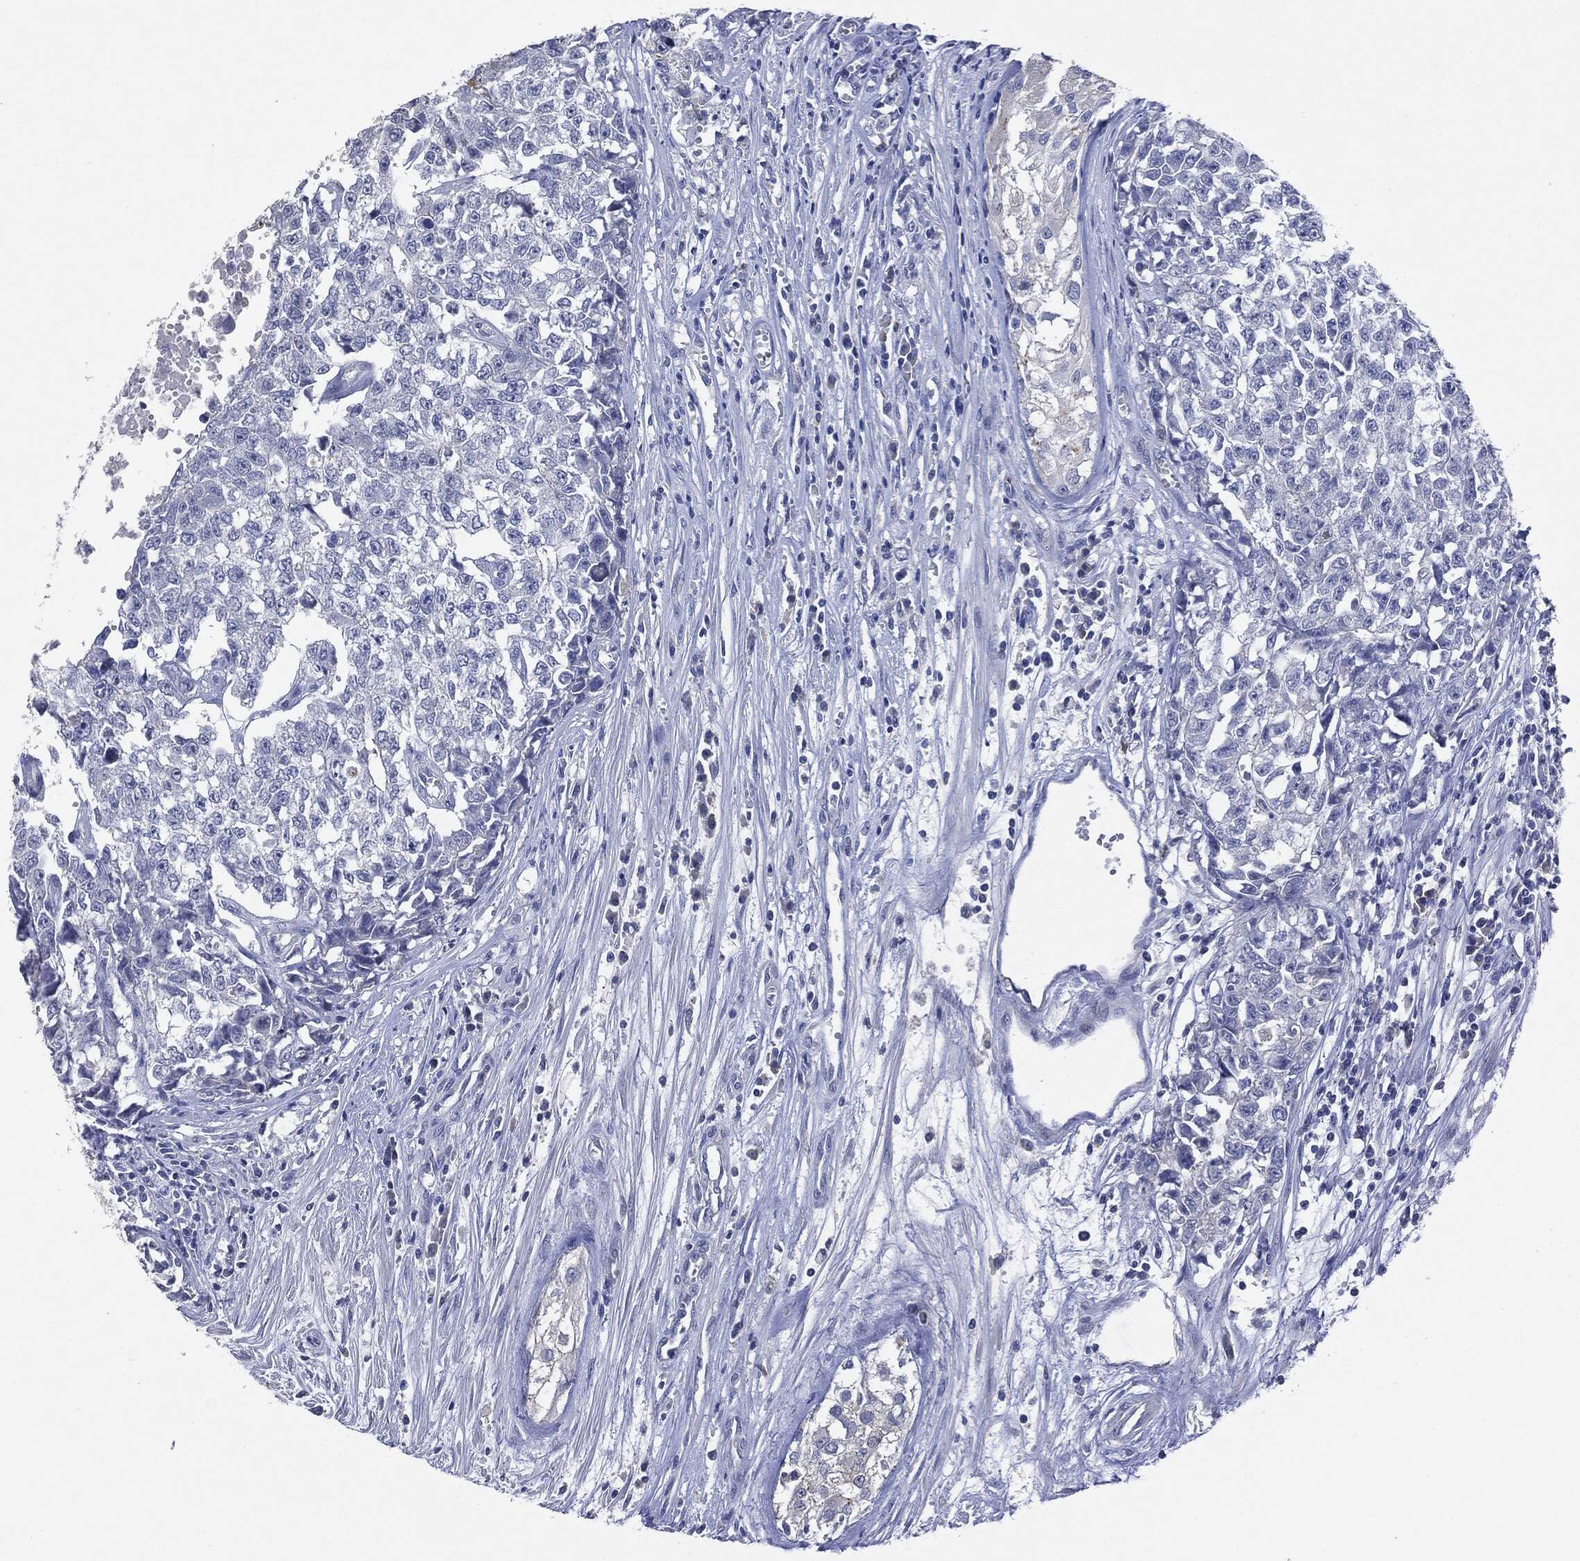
{"staining": {"intensity": "negative", "quantity": "none", "location": "none"}, "tissue": "testis cancer", "cell_type": "Tumor cells", "image_type": "cancer", "snomed": [{"axis": "morphology", "description": "Seminoma, NOS"}, {"axis": "morphology", "description": "Carcinoma, Embryonal, NOS"}, {"axis": "topography", "description": "Testis"}], "caption": "Tumor cells are negative for brown protein staining in testis cancer.", "gene": "NTRK1", "patient": {"sex": "male", "age": 22}}